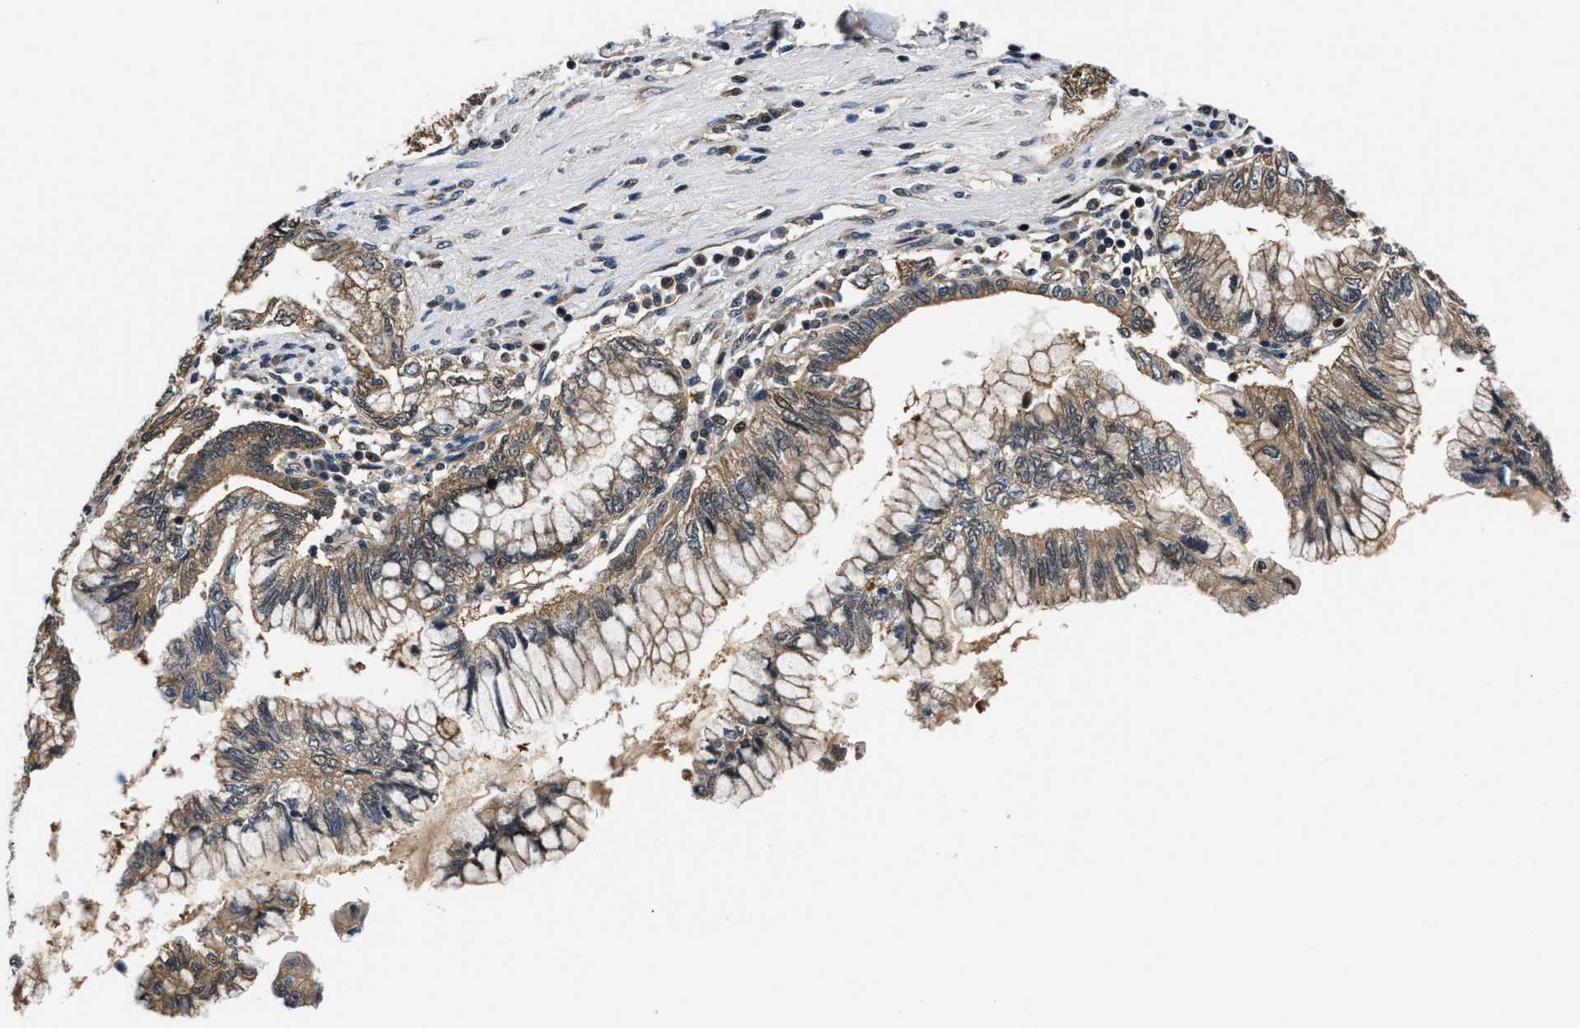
{"staining": {"intensity": "weak", "quantity": ">75%", "location": "cytoplasmic/membranous"}, "tissue": "pancreatic cancer", "cell_type": "Tumor cells", "image_type": "cancer", "snomed": [{"axis": "morphology", "description": "Adenocarcinoma, NOS"}, {"axis": "topography", "description": "Pancreas"}], "caption": "Immunohistochemical staining of pancreatic cancer (adenocarcinoma) shows weak cytoplasmic/membranous protein positivity in approximately >75% of tumor cells.", "gene": "RBM33", "patient": {"sex": "female", "age": 73}}